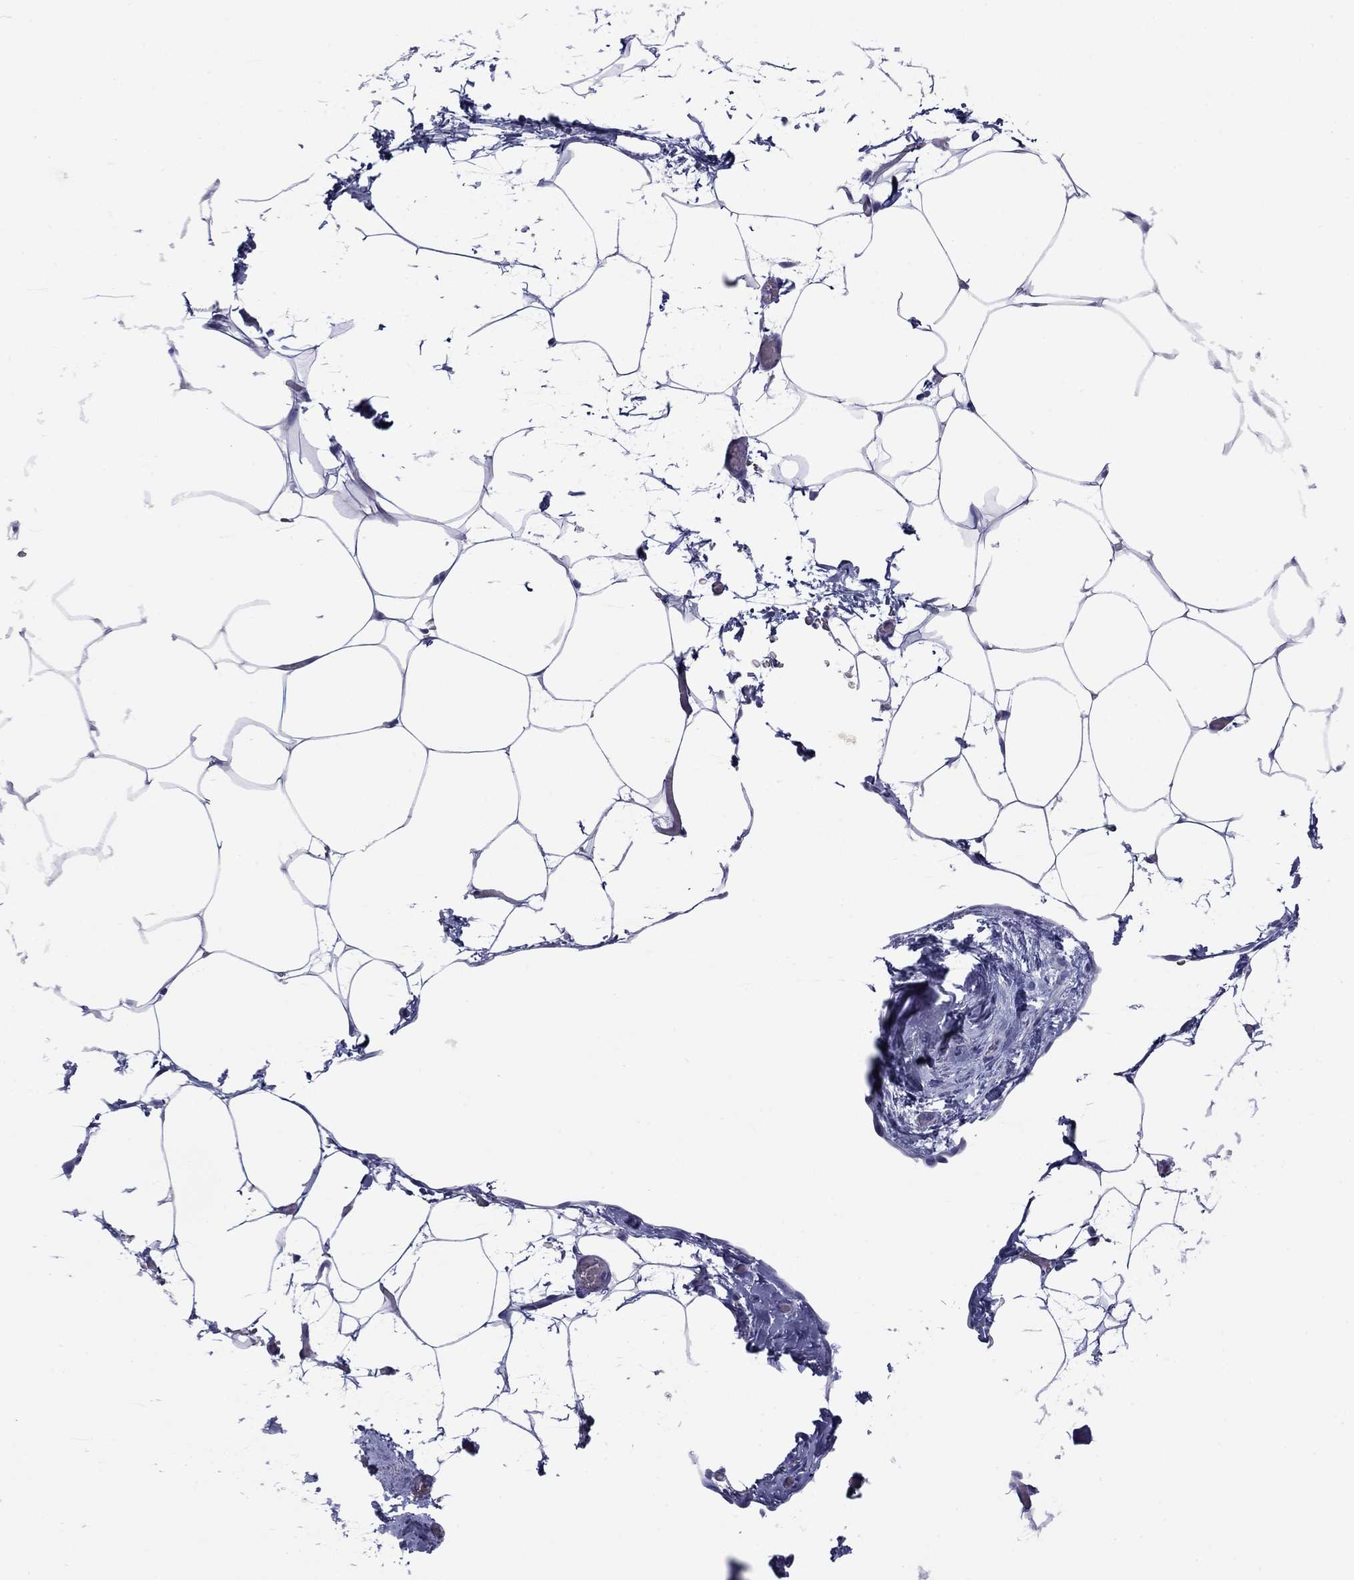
{"staining": {"intensity": "negative", "quantity": "none", "location": "none"}, "tissue": "adipose tissue", "cell_type": "Adipocytes", "image_type": "normal", "snomed": [{"axis": "morphology", "description": "Normal tissue, NOS"}, {"axis": "topography", "description": "Adipose tissue"}], "caption": "High magnification brightfield microscopy of unremarkable adipose tissue stained with DAB (3,3'-diaminobenzidine) (brown) and counterstained with hematoxylin (blue): adipocytes show no significant expression. Nuclei are stained in blue.", "gene": "TCFL5", "patient": {"sex": "male", "age": 57}}